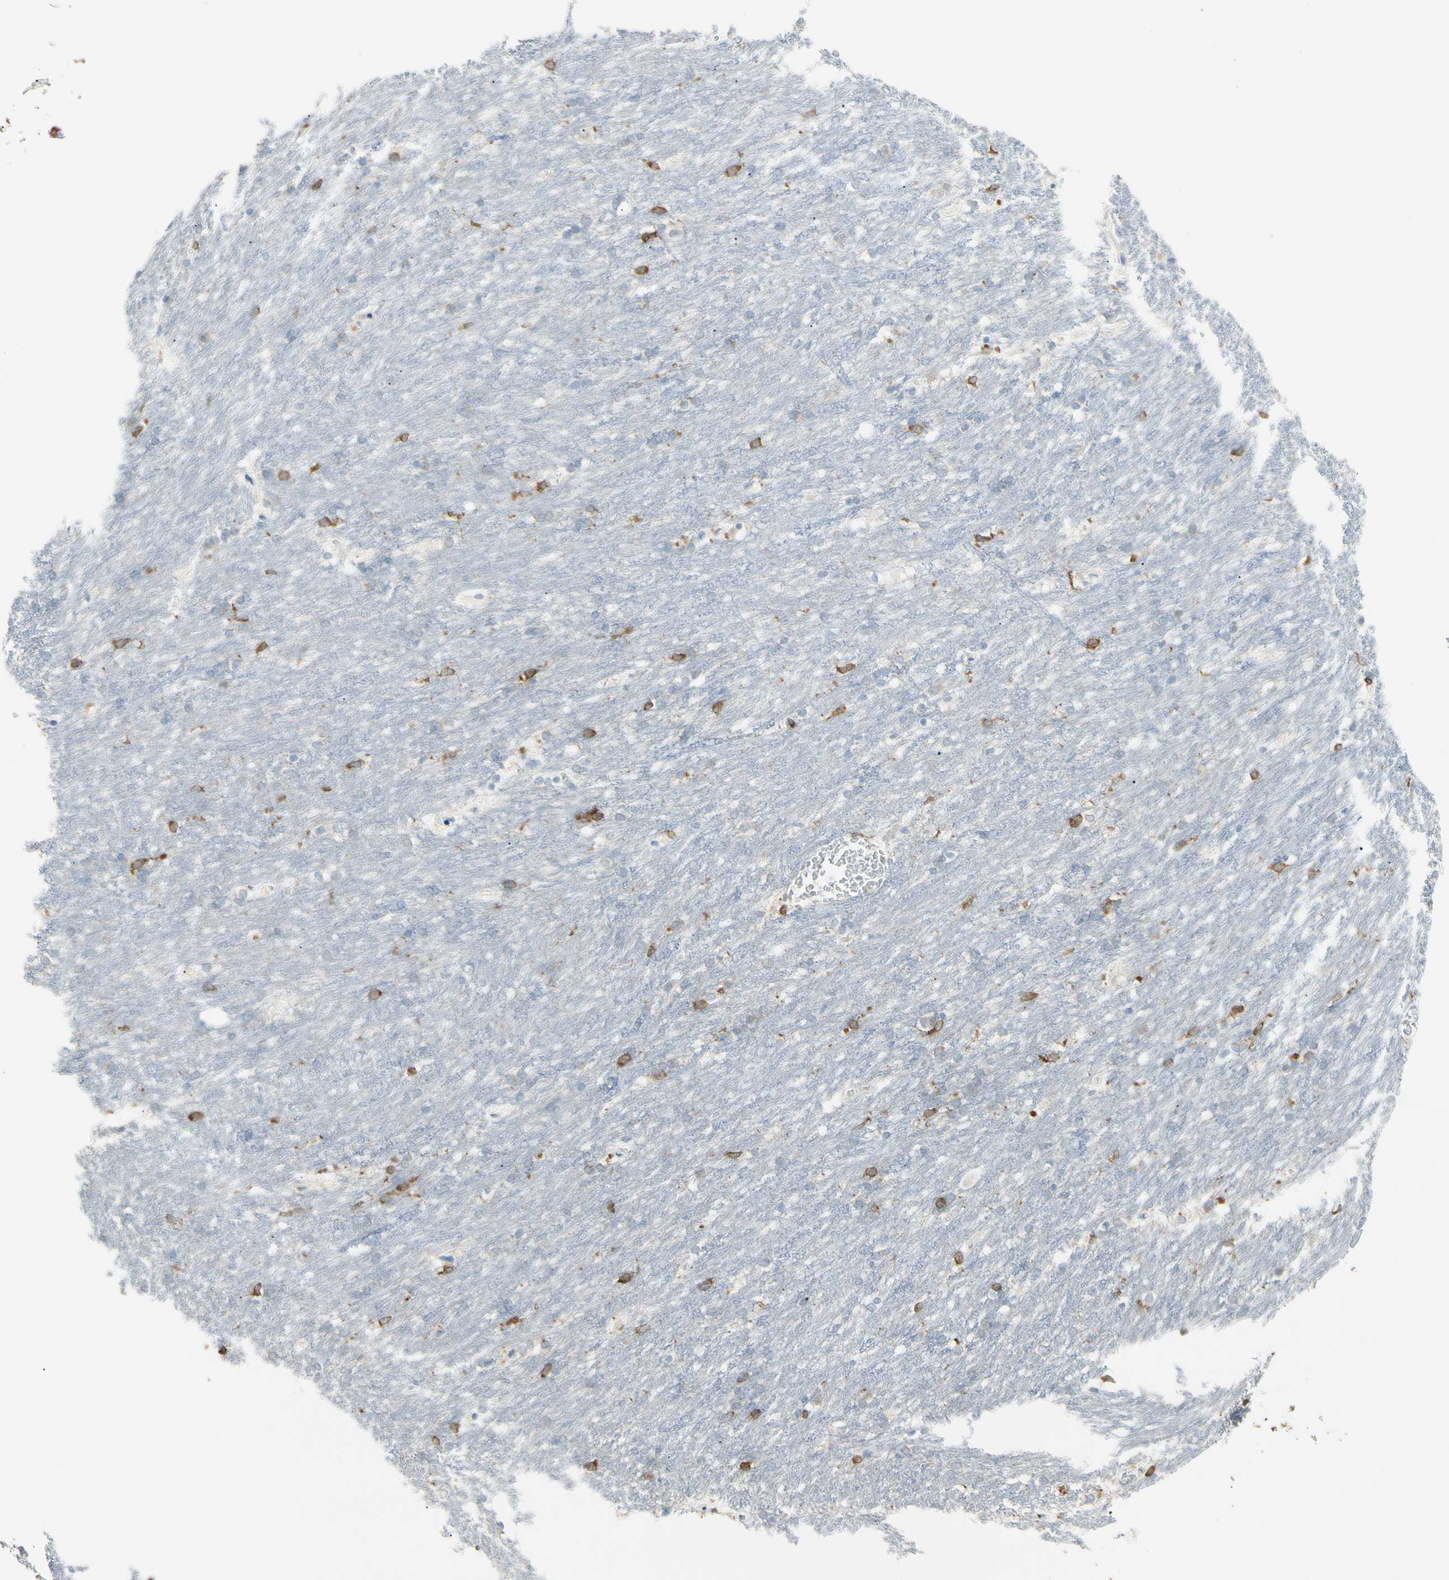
{"staining": {"intensity": "moderate", "quantity": "<25%", "location": "cytoplasmic/membranous"}, "tissue": "caudate", "cell_type": "Glial cells", "image_type": "normal", "snomed": [{"axis": "morphology", "description": "Normal tissue, NOS"}, {"axis": "topography", "description": "Lateral ventricle wall"}], "caption": "IHC histopathology image of normal caudate: caudate stained using immunohistochemistry (IHC) demonstrates low levels of moderate protein expression localized specifically in the cytoplasmic/membranous of glial cells, appearing as a cytoplasmic/membranous brown color.", "gene": "LPCAT2", "patient": {"sex": "female", "age": 19}}